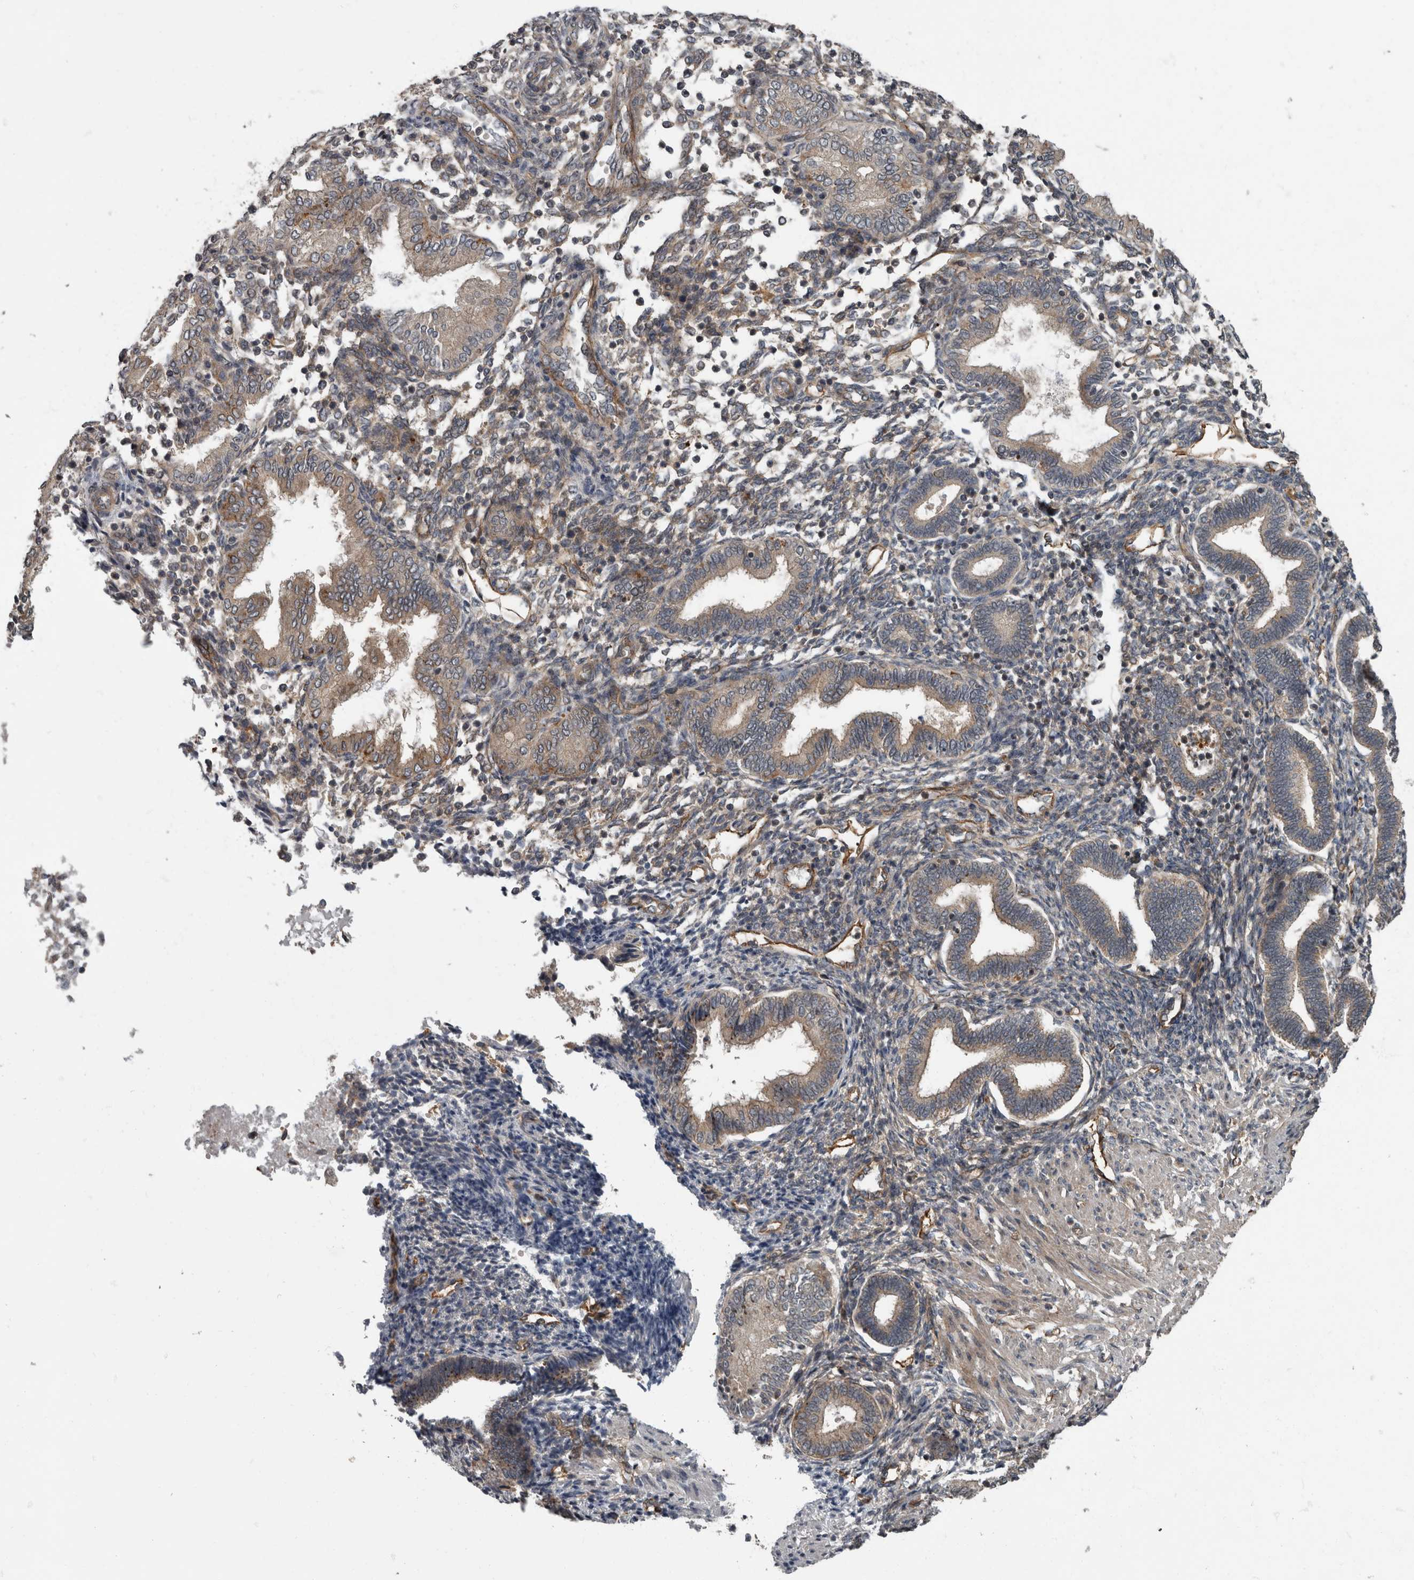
{"staining": {"intensity": "moderate", "quantity": "<25%", "location": "cytoplasmic/membranous"}, "tissue": "endometrium", "cell_type": "Cells in endometrial stroma", "image_type": "normal", "snomed": [{"axis": "morphology", "description": "Normal tissue, NOS"}, {"axis": "topography", "description": "Endometrium"}], "caption": "Protein analysis of benign endometrium displays moderate cytoplasmic/membranous expression in approximately <25% of cells in endometrial stroma.", "gene": "VEGFD", "patient": {"sex": "female", "age": 53}}